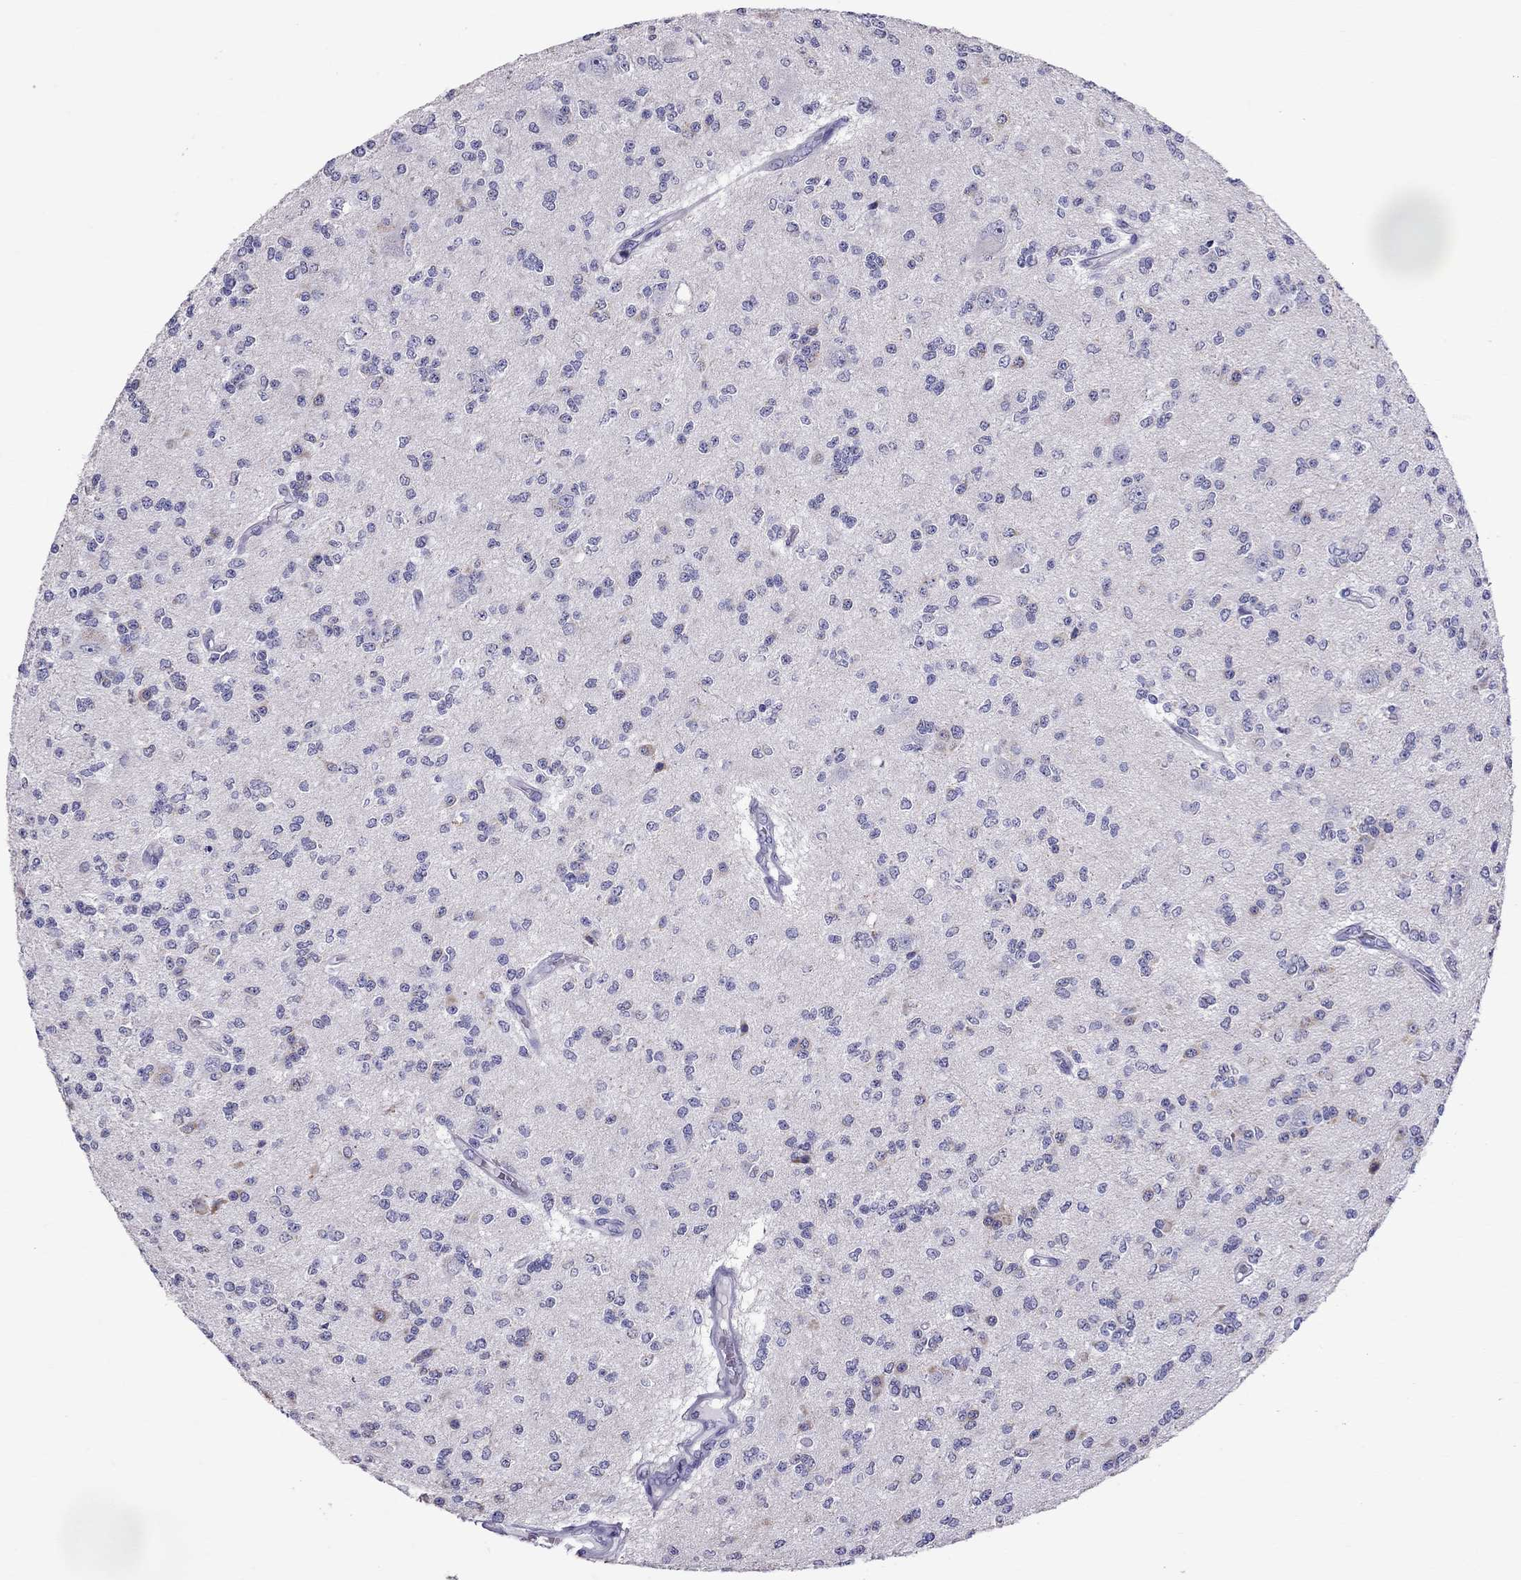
{"staining": {"intensity": "negative", "quantity": "none", "location": "none"}, "tissue": "glioma", "cell_type": "Tumor cells", "image_type": "cancer", "snomed": [{"axis": "morphology", "description": "Glioma, malignant, Low grade"}, {"axis": "topography", "description": "Brain"}], "caption": "This photomicrograph is of glioma stained with immunohistochemistry to label a protein in brown with the nuclei are counter-stained blue. There is no positivity in tumor cells. (DAB immunohistochemistry (IHC) visualized using brightfield microscopy, high magnification).", "gene": "TTLL13", "patient": {"sex": "male", "age": 67}}